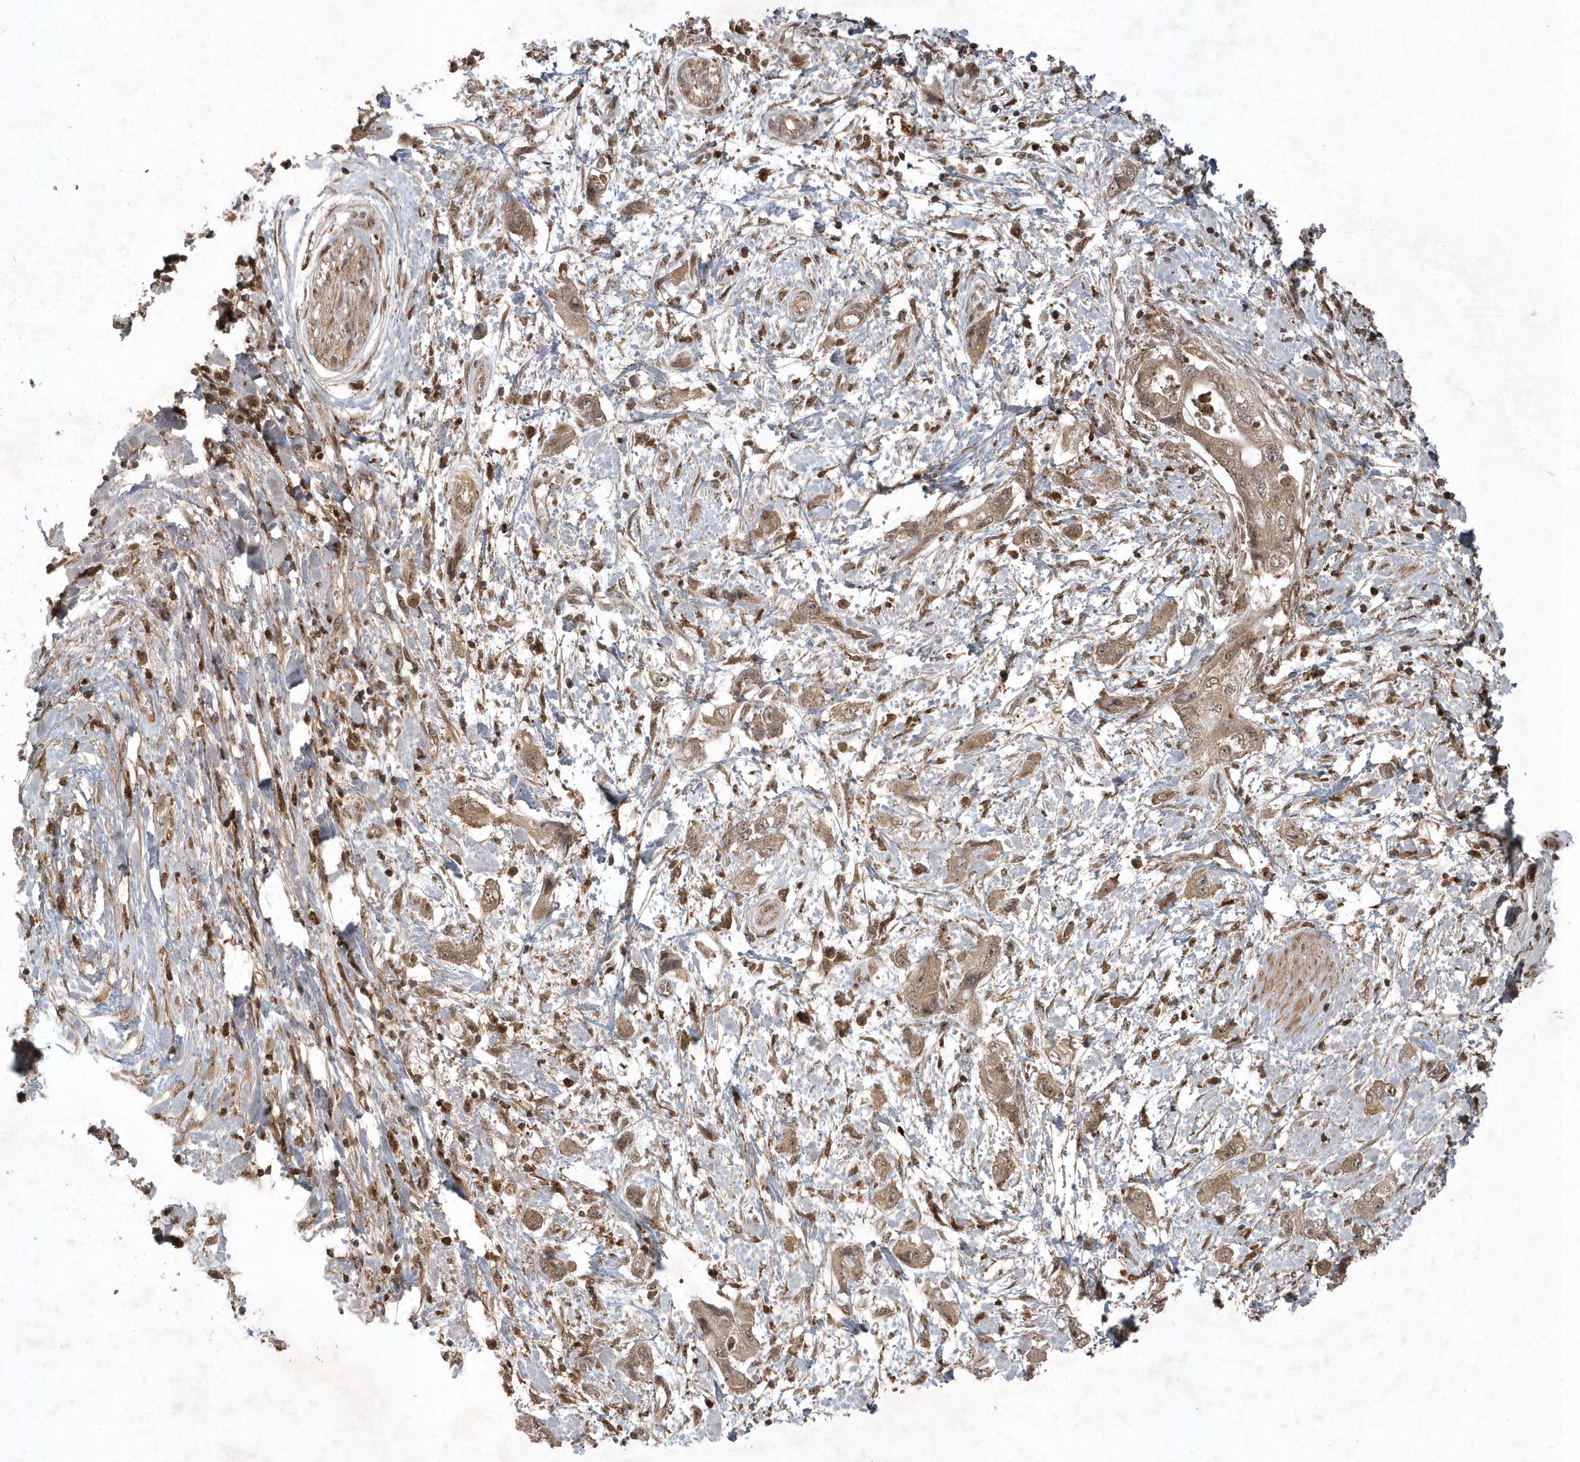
{"staining": {"intensity": "moderate", "quantity": ">75%", "location": "cytoplasmic/membranous"}, "tissue": "pancreatic cancer", "cell_type": "Tumor cells", "image_type": "cancer", "snomed": [{"axis": "morphology", "description": "Adenocarcinoma, NOS"}, {"axis": "topography", "description": "Pancreas"}], "caption": "A micrograph of human adenocarcinoma (pancreatic) stained for a protein reveals moderate cytoplasmic/membranous brown staining in tumor cells. The protein of interest is stained brown, and the nuclei are stained in blue (DAB (3,3'-diaminobenzidine) IHC with brightfield microscopy, high magnification).", "gene": "LACC1", "patient": {"sex": "female", "age": 73}}